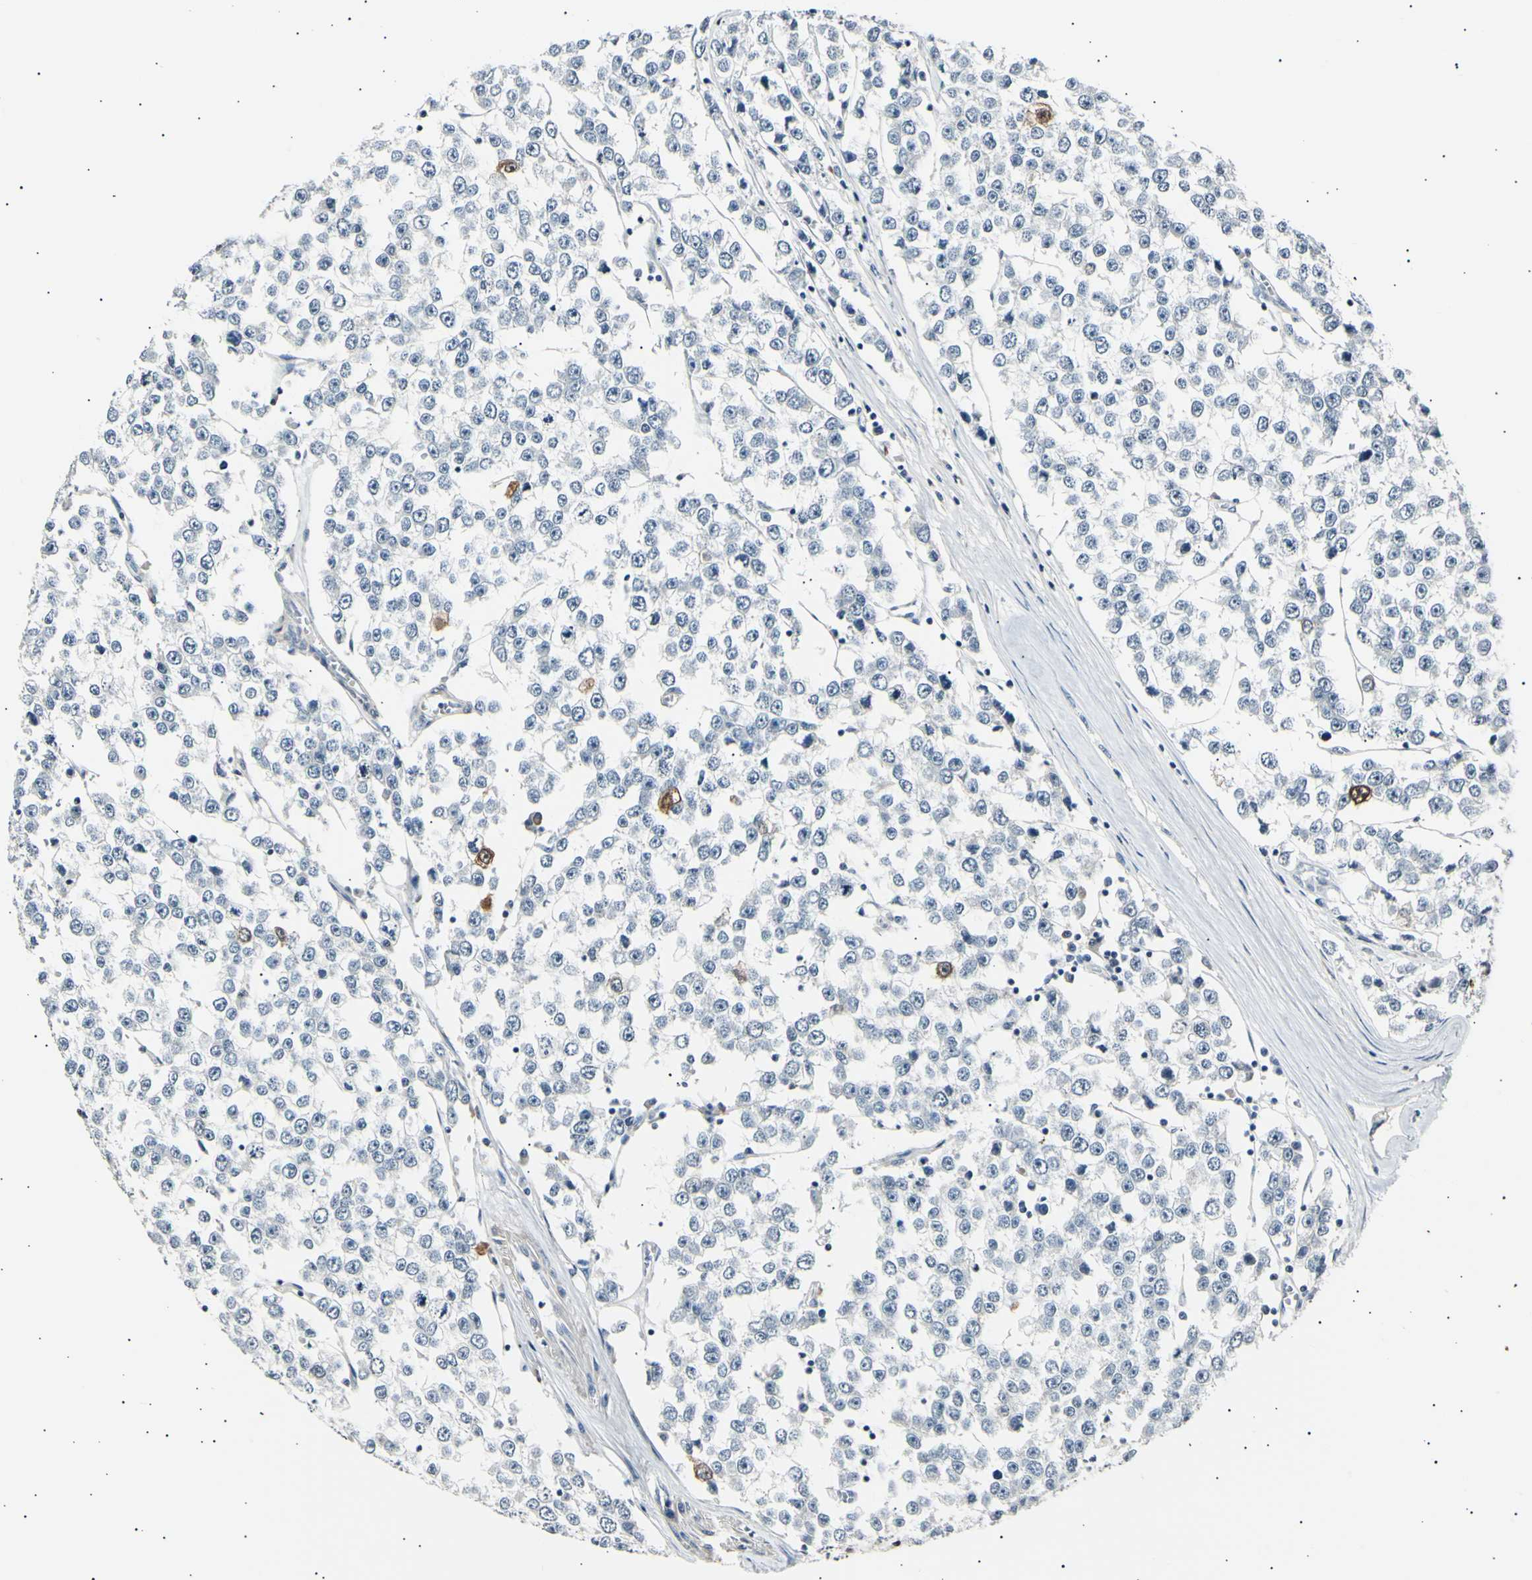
{"staining": {"intensity": "negative", "quantity": "none", "location": "none"}, "tissue": "testis cancer", "cell_type": "Tumor cells", "image_type": "cancer", "snomed": [{"axis": "morphology", "description": "Seminoma, NOS"}, {"axis": "morphology", "description": "Carcinoma, Embryonal, NOS"}, {"axis": "topography", "description": "Testis"}], "caption": "Immunohistochemistry of testis embryonal carcinoma reveals no positivity in tumor cells. (Stains: DAB immunohistochemistry with hematoxylin counter stain, Microscopy: brightfield microscopy at high magnification).", "gene": "AK1", "patient": {"sex": "male", "age": 52}}